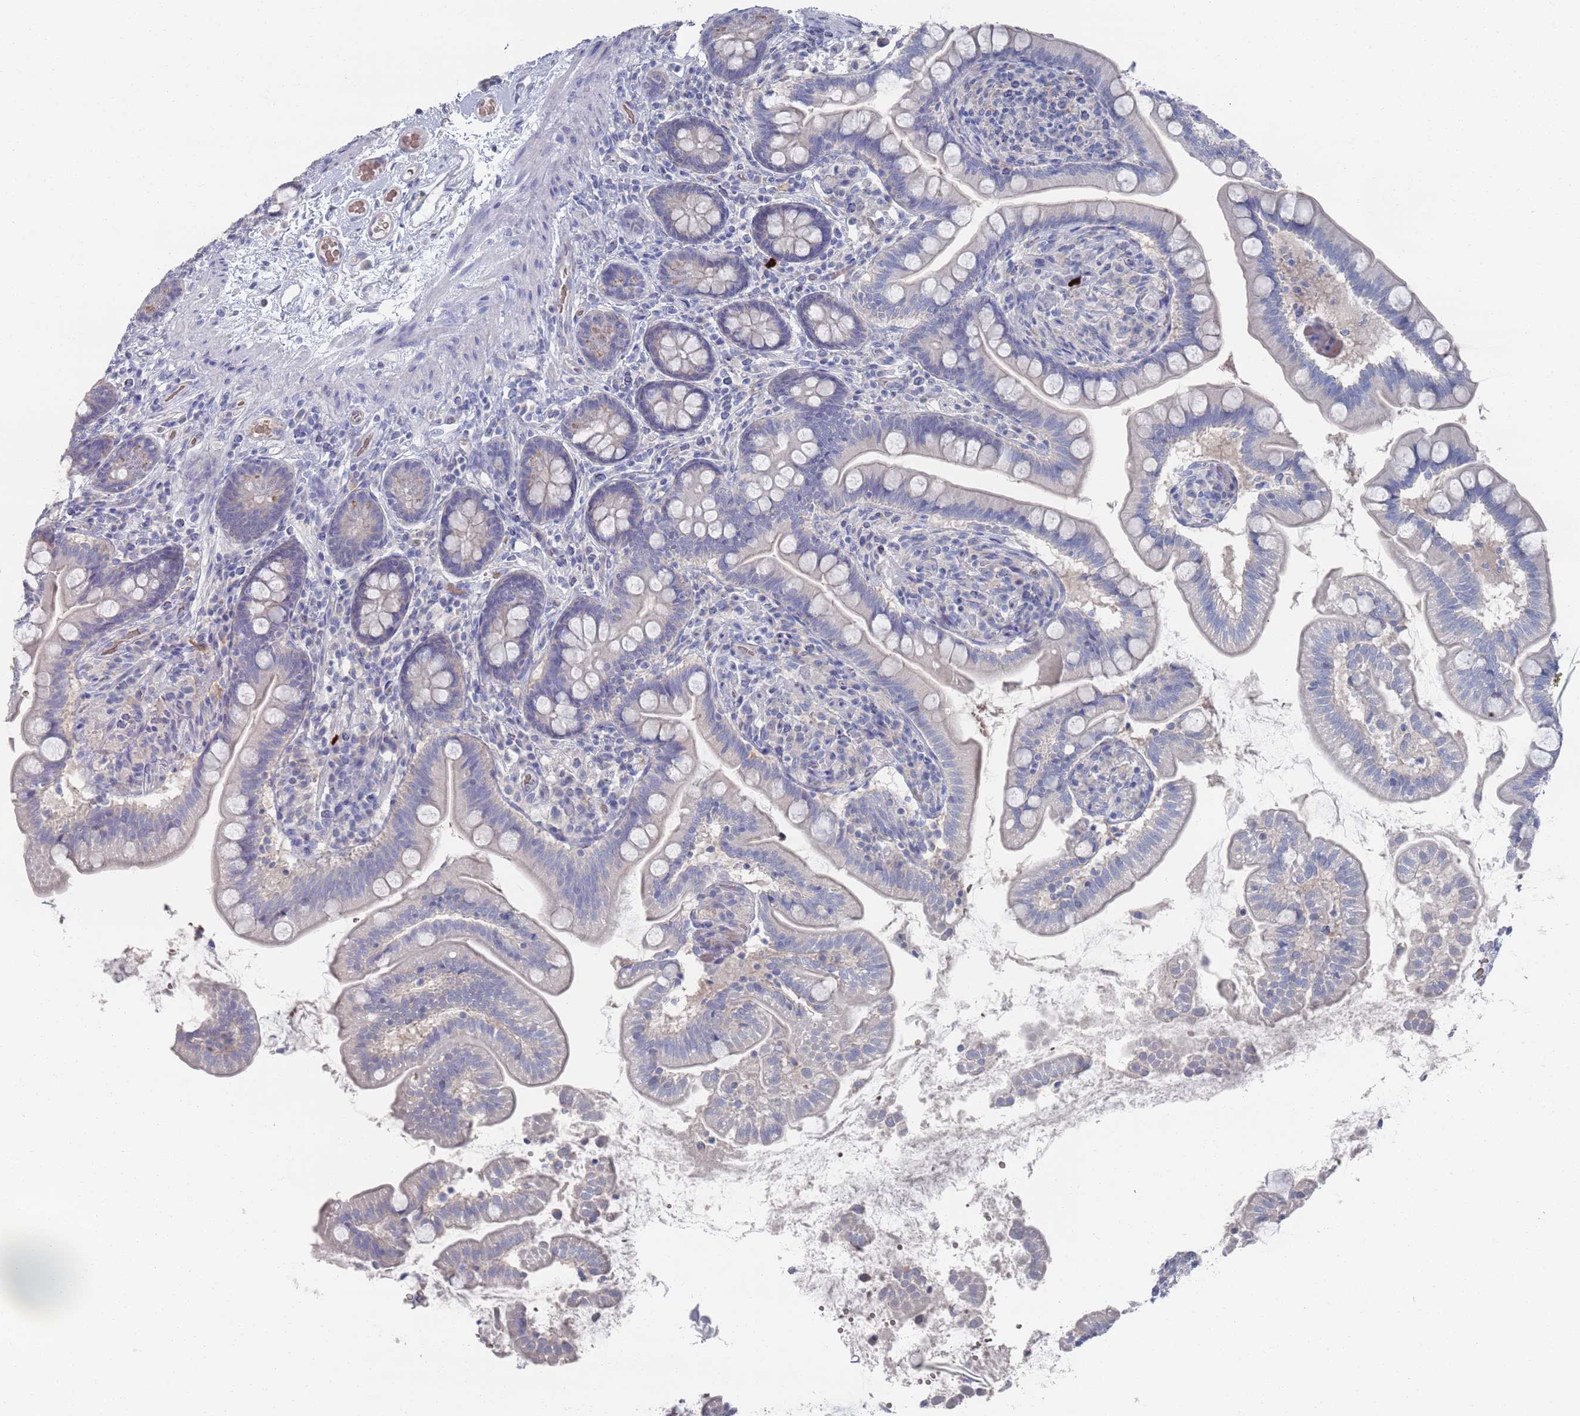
{"staining": {"intensity": "weak", "quantity": "<25%", "location": "cytoplasmic/membranous"}, "tissue": "small intestine", "cell_type": "Glandular cells", "image_type": "normal", "snomed": [{"axis": "morphology", "description": "Normal tissue, NOS"}, {"axis": "topography", "description": "Small intestine"}], "caption": "Small intestine stained for a protein using immunohistochemistry displays no positivity glandular cells.", "gene": "TMCO3", "patient": {"sex": "female", "age": 64}}